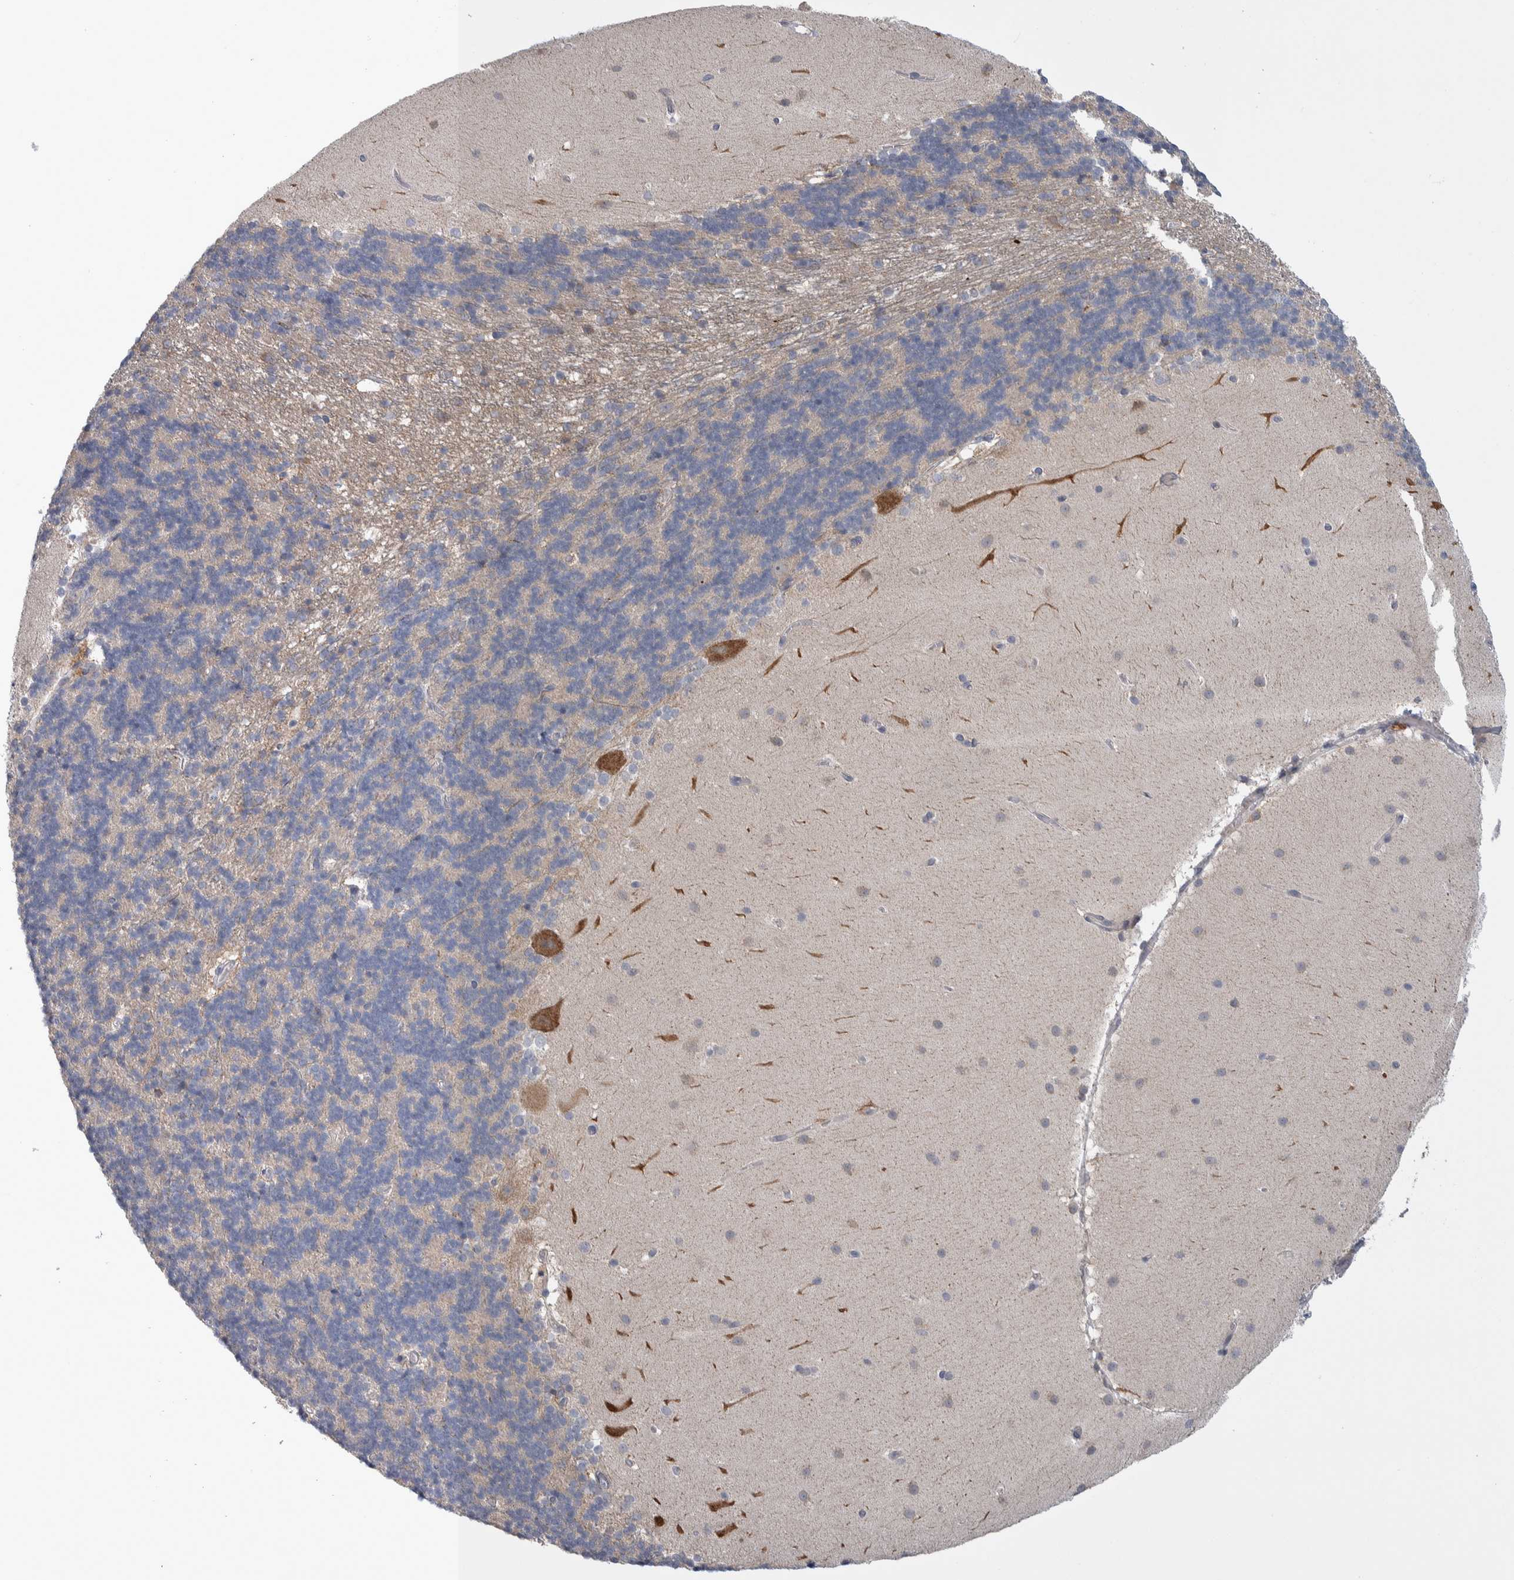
{"staining": {"intensity": "negative", "quantity": "none", "location": "none"}, "tissue": "cerebellum", "cell_type": "Cells in granular layer", "image_type": "normal", "snomed": [{"axis": "morphology", "description": "Normal tissue, NOS"}, {"axis": "topography", "description": "Cerebellum"}], "caption": "Immunohistochemistry photomicrograph of benign cerebellum: cerebellum stained with DAB (3,3'-diaminobenzidine) displays no significant protein staining in cells in granular layer.", "gene": "IBTK", "patient": {"sex": "female", "age": 19}}